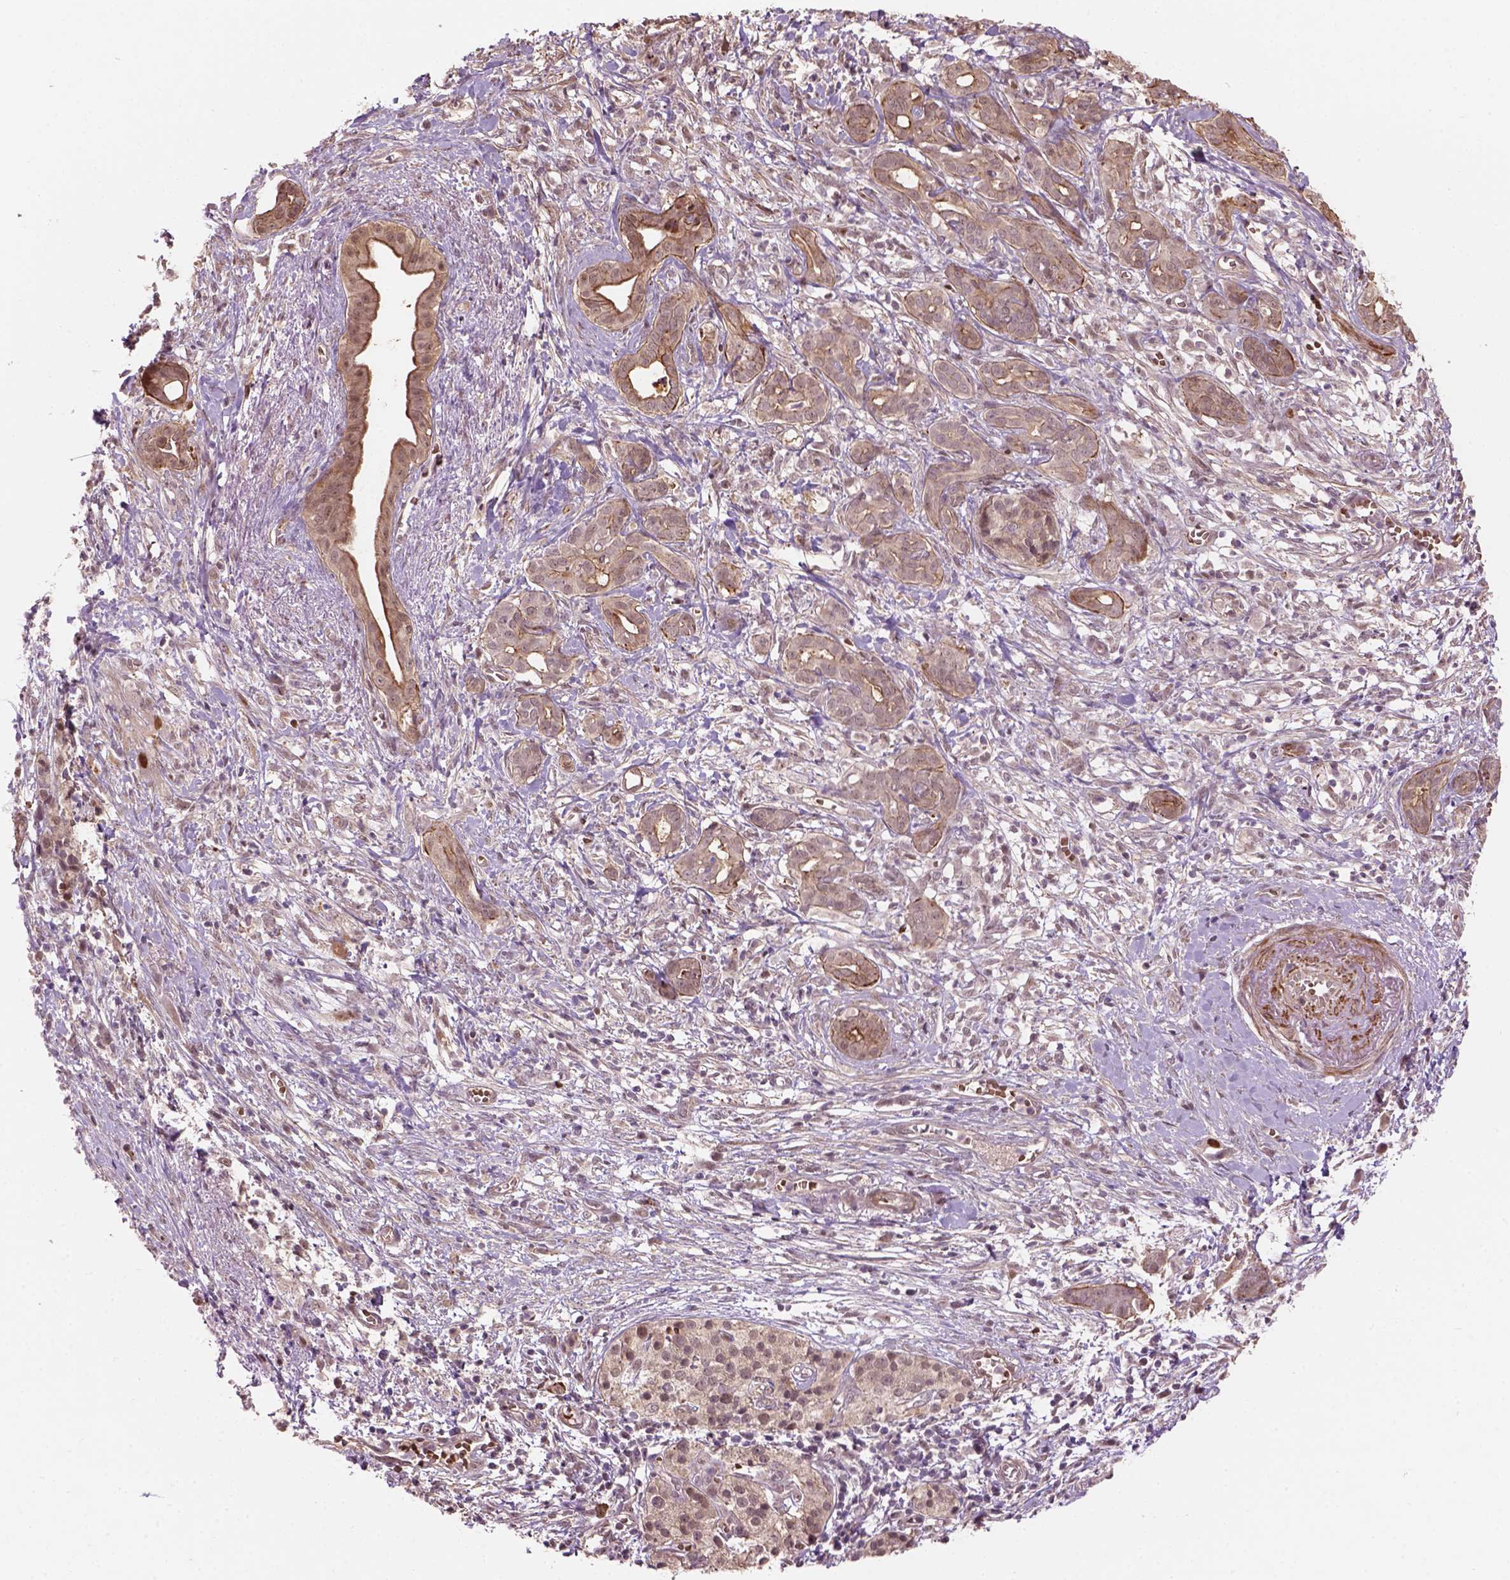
{"staining": {"intensity": "moderate", "quantity": "<25%", "location": "cytoplasmic/membranous,nuclear"}, "tissue": "pancreatic cancer", "cell_type": "Tumor cells", "image_type": "cancer", "snomed": [{"axis": "morphology", "description": "Adenocarcinoma, NOS"}, {"axis": "topography", "description": "Pancreas"}], "caption": "Human pancreatic adenocarcinoma stained for a protein (brown) demonstrates moderate cytoplasmic/membranous and nuclear positive staining in approximately <25% of tumor cells.", "gene": "PSMD11", "patient": {"sex": "male", "age": 61}}